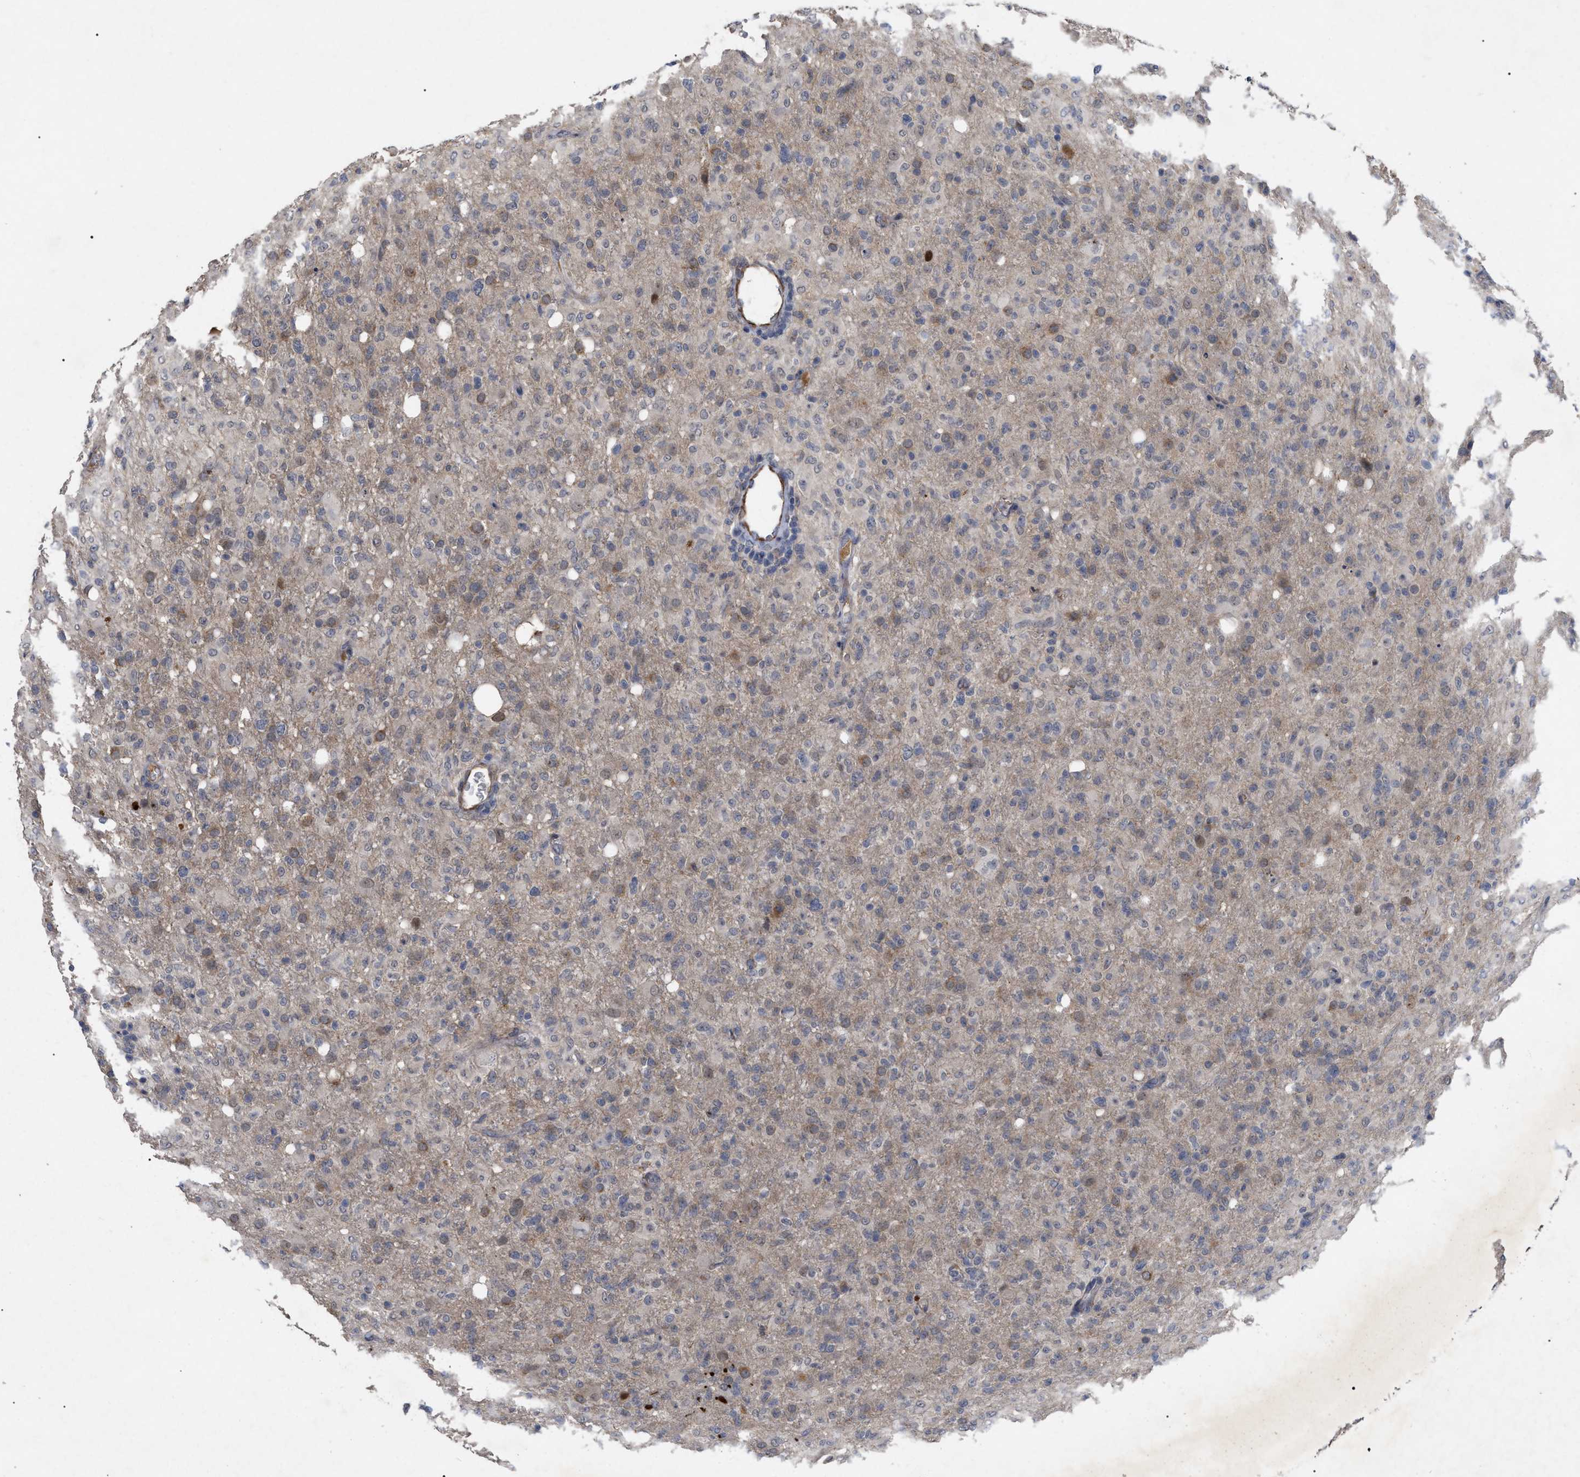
{"staining": {"intensity": "moderate", "quantity": "<25%", "location": "cytoplasmic/membranous"}, "tissue": "glioma", "cell_type": "Tumor cells", "image_type": "cancer", "snomed": [{"axis": "morphology", "description": "Glioma, malignant, High grade"}, {"axis": "topography", "description": "Brain"}], "caption": "This micrograph reveals glioma stained with immunohistochemistry to label a protein in brown. The cytoplasmic/membranous of tumor cells show moderate positivity for the protein. Nuclei are counter-stained blue.", "gene": "ST6GALNAC6", "patient": {"sex": "female", "age": 57}}